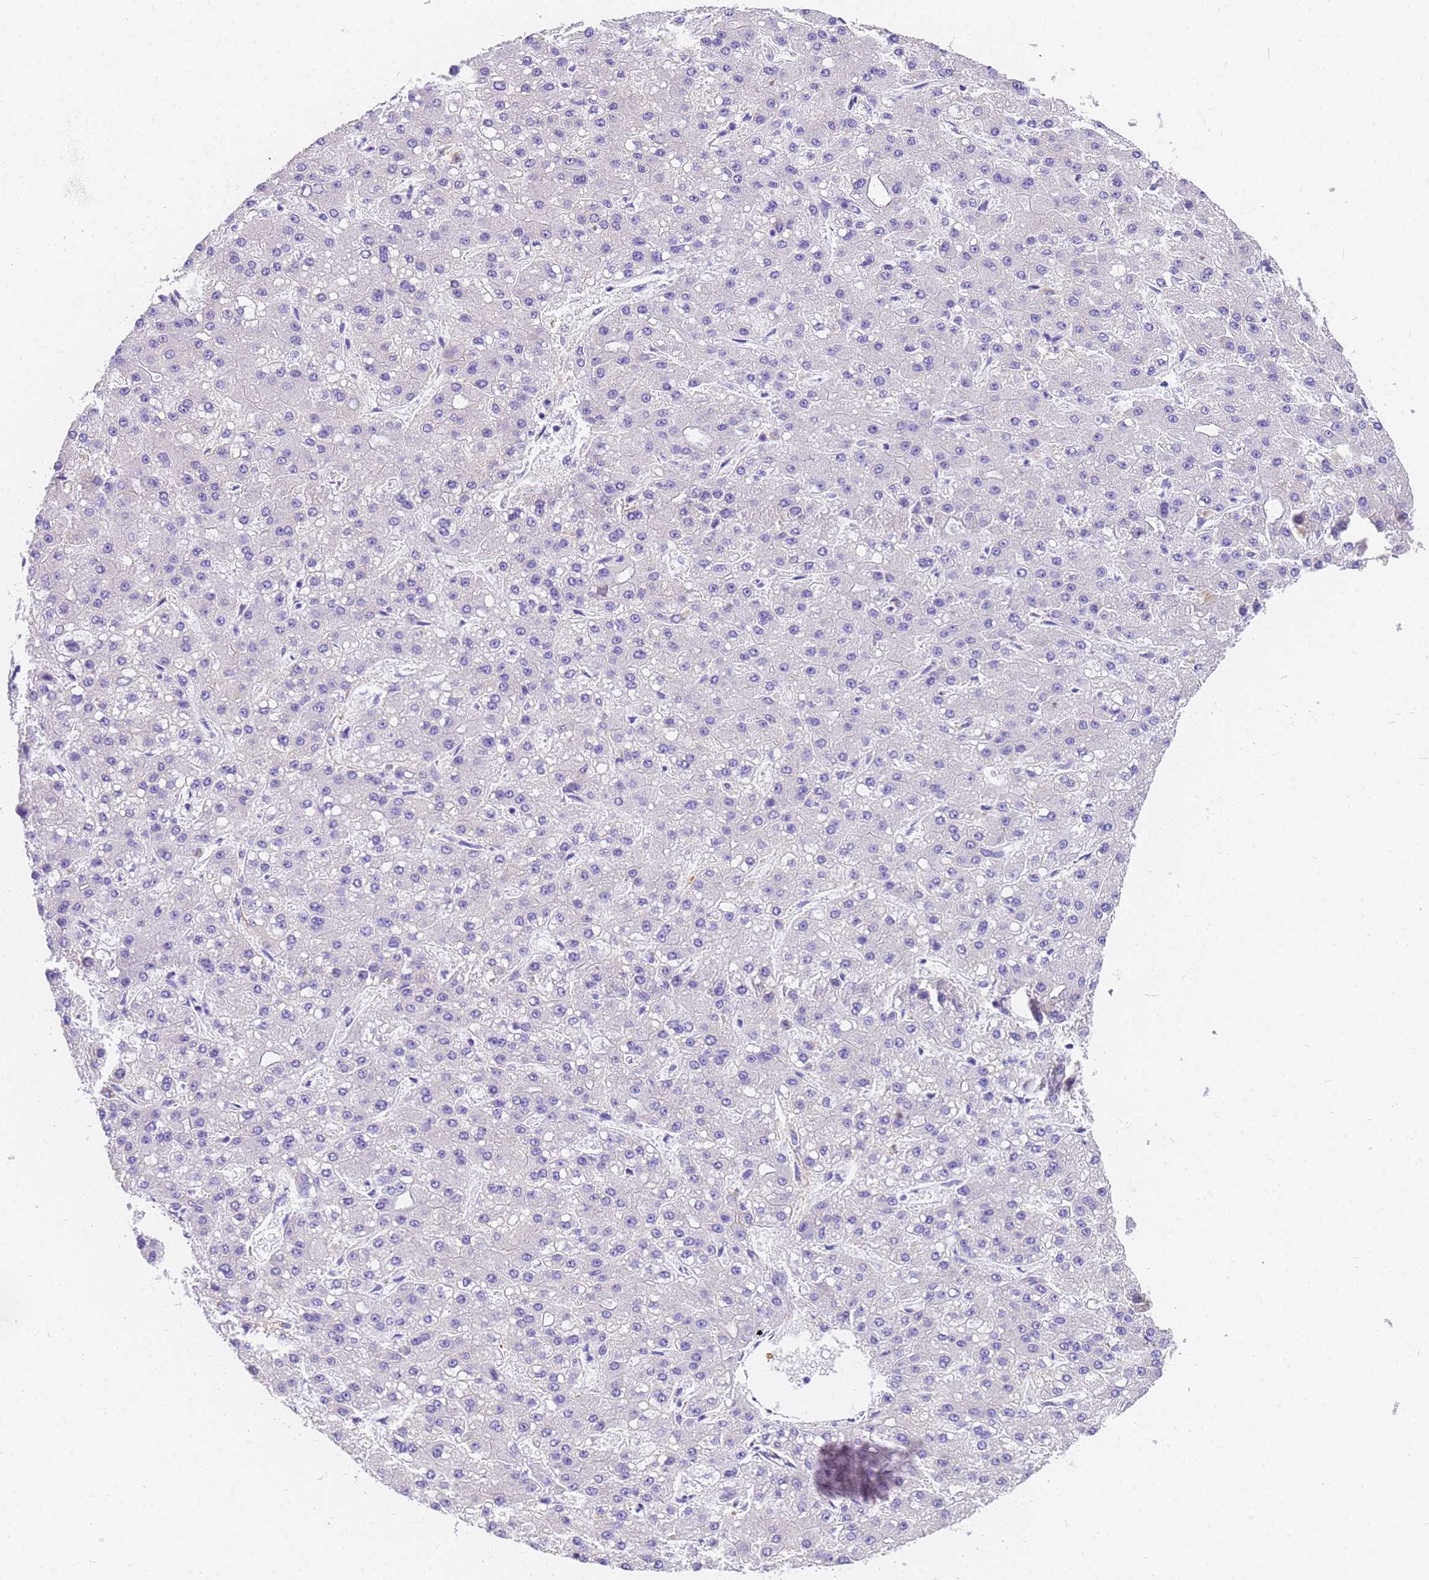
{"staining": {"intensity": "negative", "quantity": "none", "location": "none"}, "tissue": "liver cancer", "cell_type": "Tumor cells", "image_type": "cancer", "snomed": [{"axis": "morphology", "description": "Carcinoma, Hepatocellular, NOS"}, {"axis": "topography", "description": "Liver"}], "caption": "Photomicrograph shows no protein expression in tumor cells of liver hepatocellular carcinoma tissue.", "gene": "MVB12A", "patient": {"sex": "male", "age": 67}}